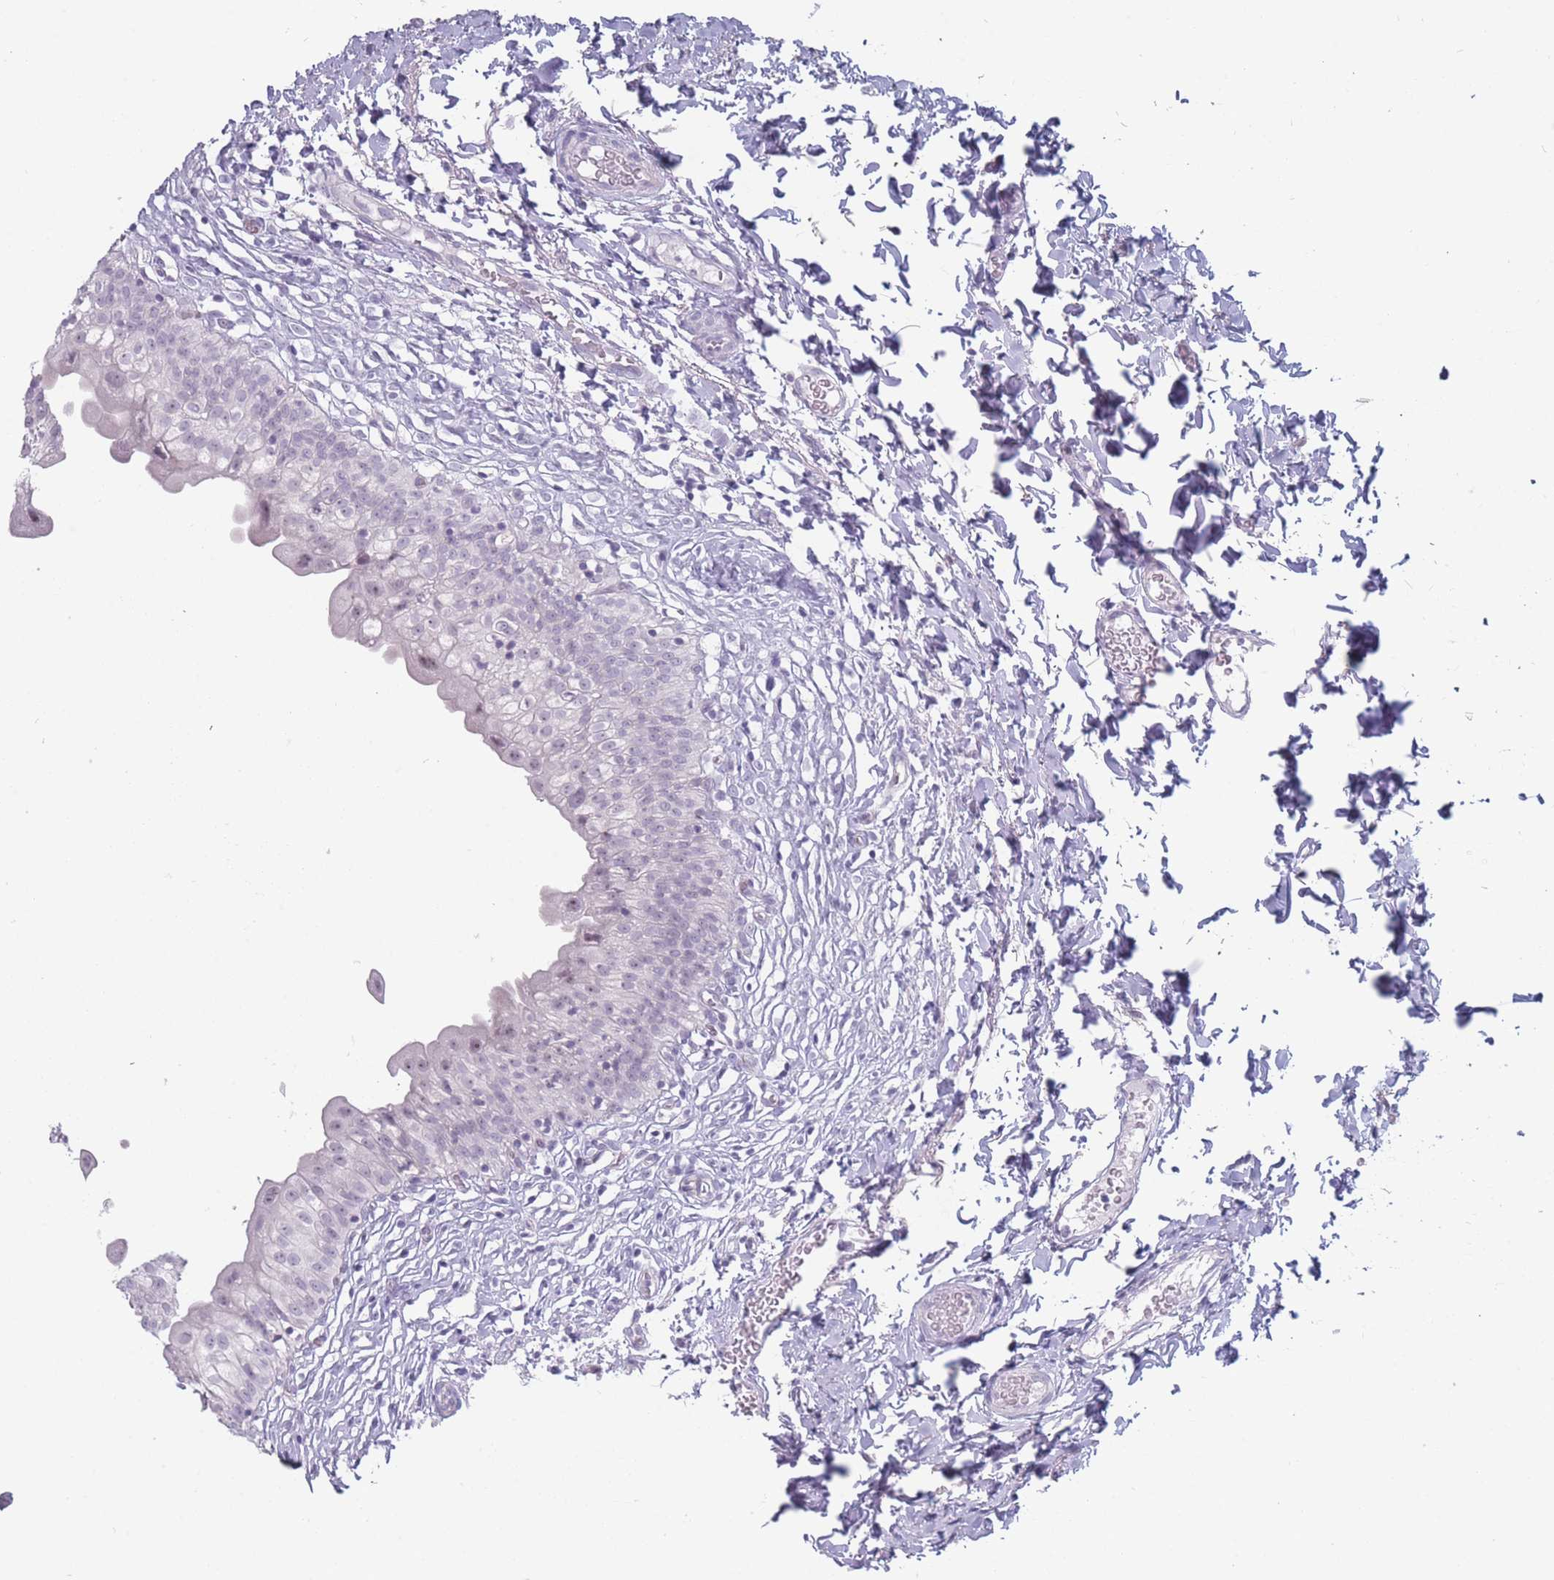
{"staining": {"intensity": "weak", "quantity": "<25%", "location": "nuclear"}, "tissue": "urinary bladder", "cell_type": "Urothelial cells", "image_type": "normal", "snomed": [{"axis": "morphology", "description": "Normal tissue, NOS"}, {"axis": "topography", "description": "Urinary bladder"}], "caption": "DAB immunohistochemical staining of benign human urinary bladder displays no significant expression in urothelial cells. (Immunohistochemistry (ihc), brightfield microscopy, high magnification).", "gene": "ROS1", "patient": {"sex": "male", "age": 55}}